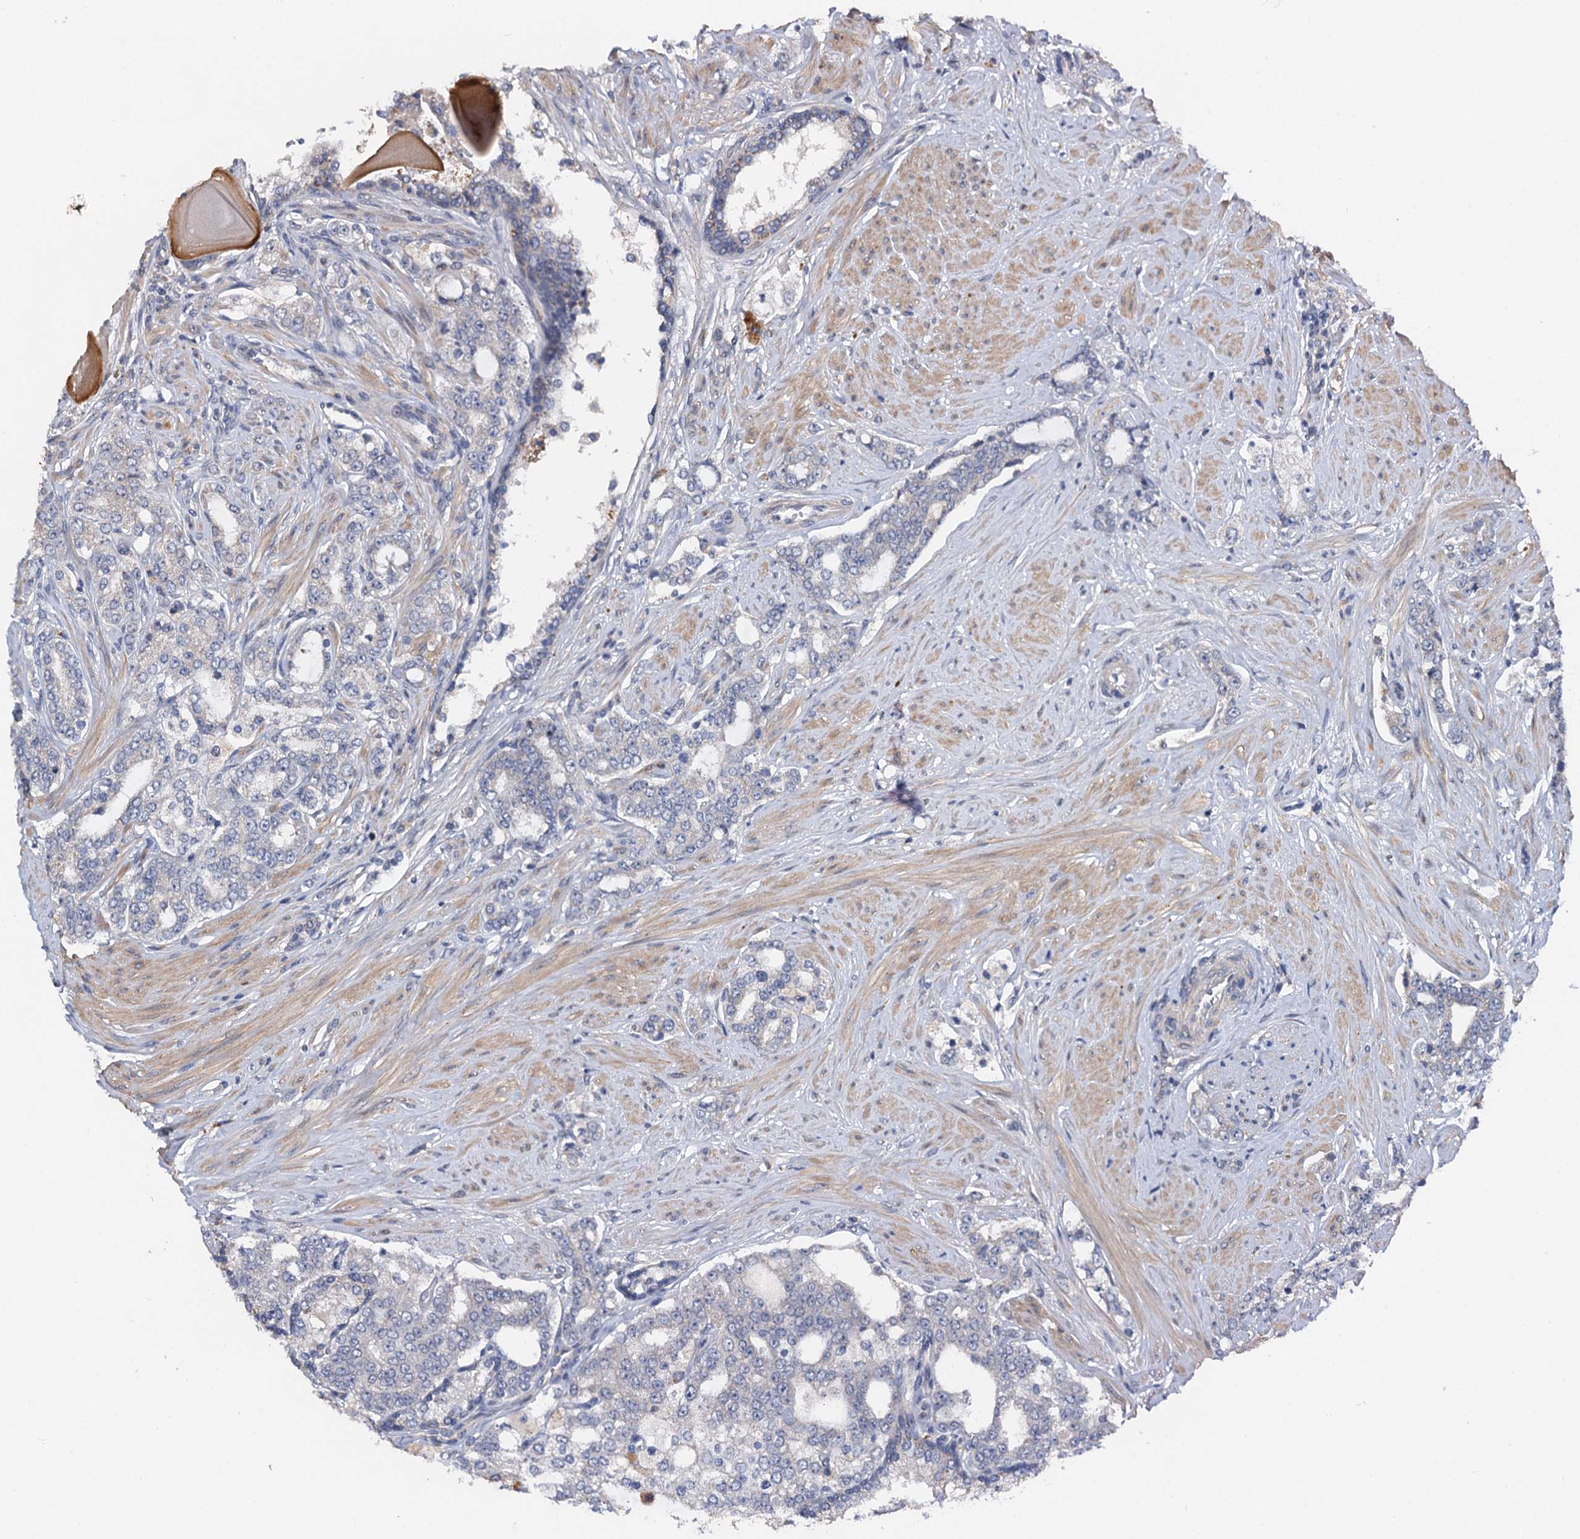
{"staining": {"intensity": "negative", "quantity": "none", "location": "none"}, "tissue": "prostate cancer", "cell_type": "Tumor cells", "image_type": "cancer", "snomed": [{"axis": "morphology", "description": "Adenocarcinoma, High grade"}, {"axis": "topography", "description": "Prostate"}], "caption": "A high-resolution photomicrograph shows immunohistochemistry staining of prostate cancer (adenocarcinoma (high-grade)), which demonstrates no significant expression in tumor cells. (DAB (3,3'-diaminobenzidine) IHC, high magnification).", "gene": "ZNF606", "patient": {"sex": "male", "age": 64}}